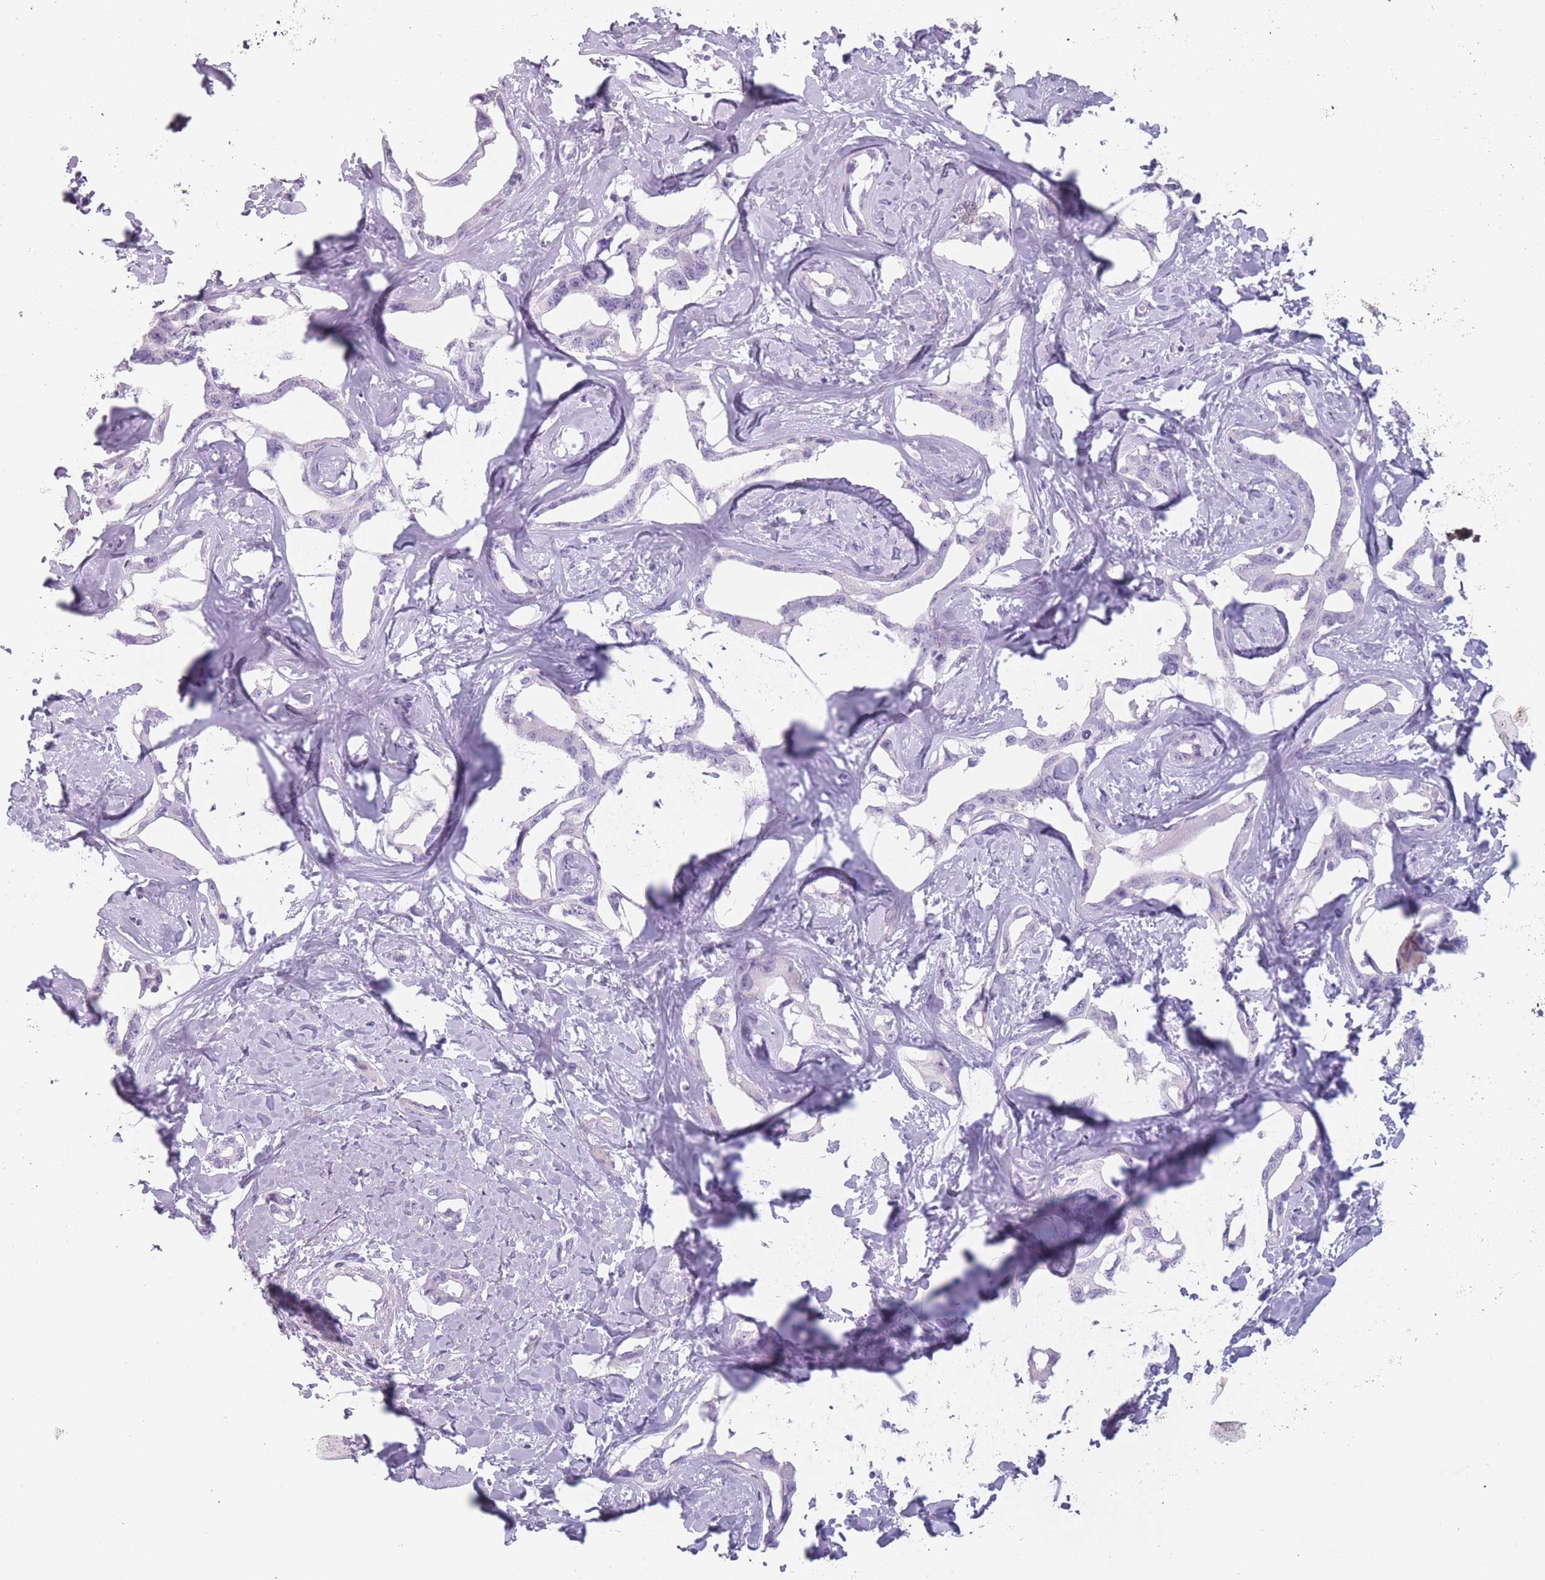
{"staining": {"intensity": "negative", "quantity": "none", "location": "none"}, "tissue": "liver cancer", "cell_type": "Tumor cells", "image_type": "cancer", "snomed": [{"axis": "morphology", "description": "Cholangiocarcinoma"}, {"axis": "topography", "description": "Liver"}], "caption": "Human liver cancer (cholangiocarcinoma) stained for a protein using immunohistochemistry exhibits no positivity in tumor cells.", "gene": "PPFIA3", "patient": {"sex": "male", "age": 59}}